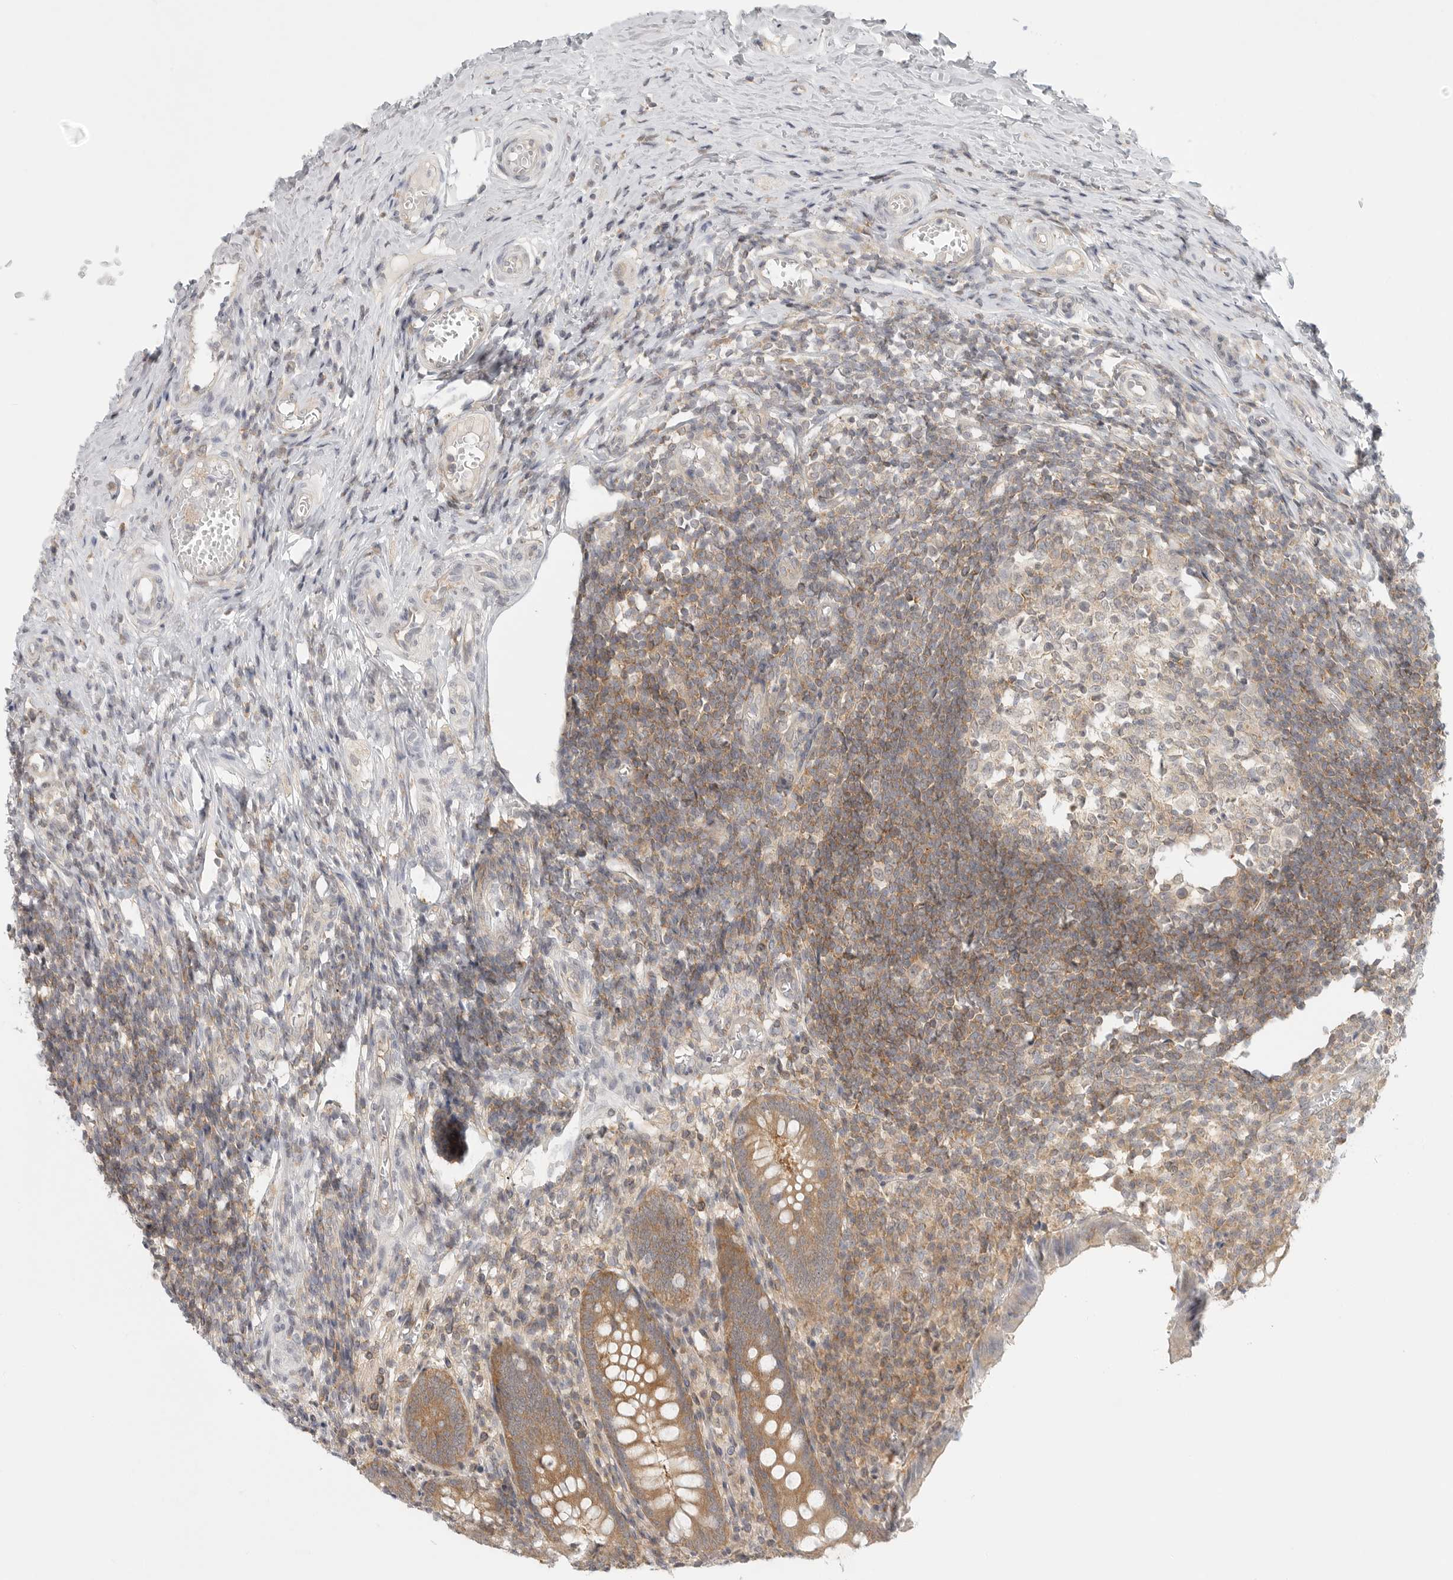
{"staining": {"intensity": "moderate", "quantity": ">75%", "location": "cytoplasmic/membranous"}, "tissue": "appendix", "cell_type": "Glandular cells", "image_type": "normal", "snomed": [{"axis": "morphology", "description": "Normal tissue, NOS"}, {"axis": "topography", "description": "Appendix"}], "caption": "Unremarkable appendix reveals moderate cytoplasmic/membranous expression in about >75% of glandular cells.", "gene": "HDAC6", "patient": {"sex": "female", "age": 17}}